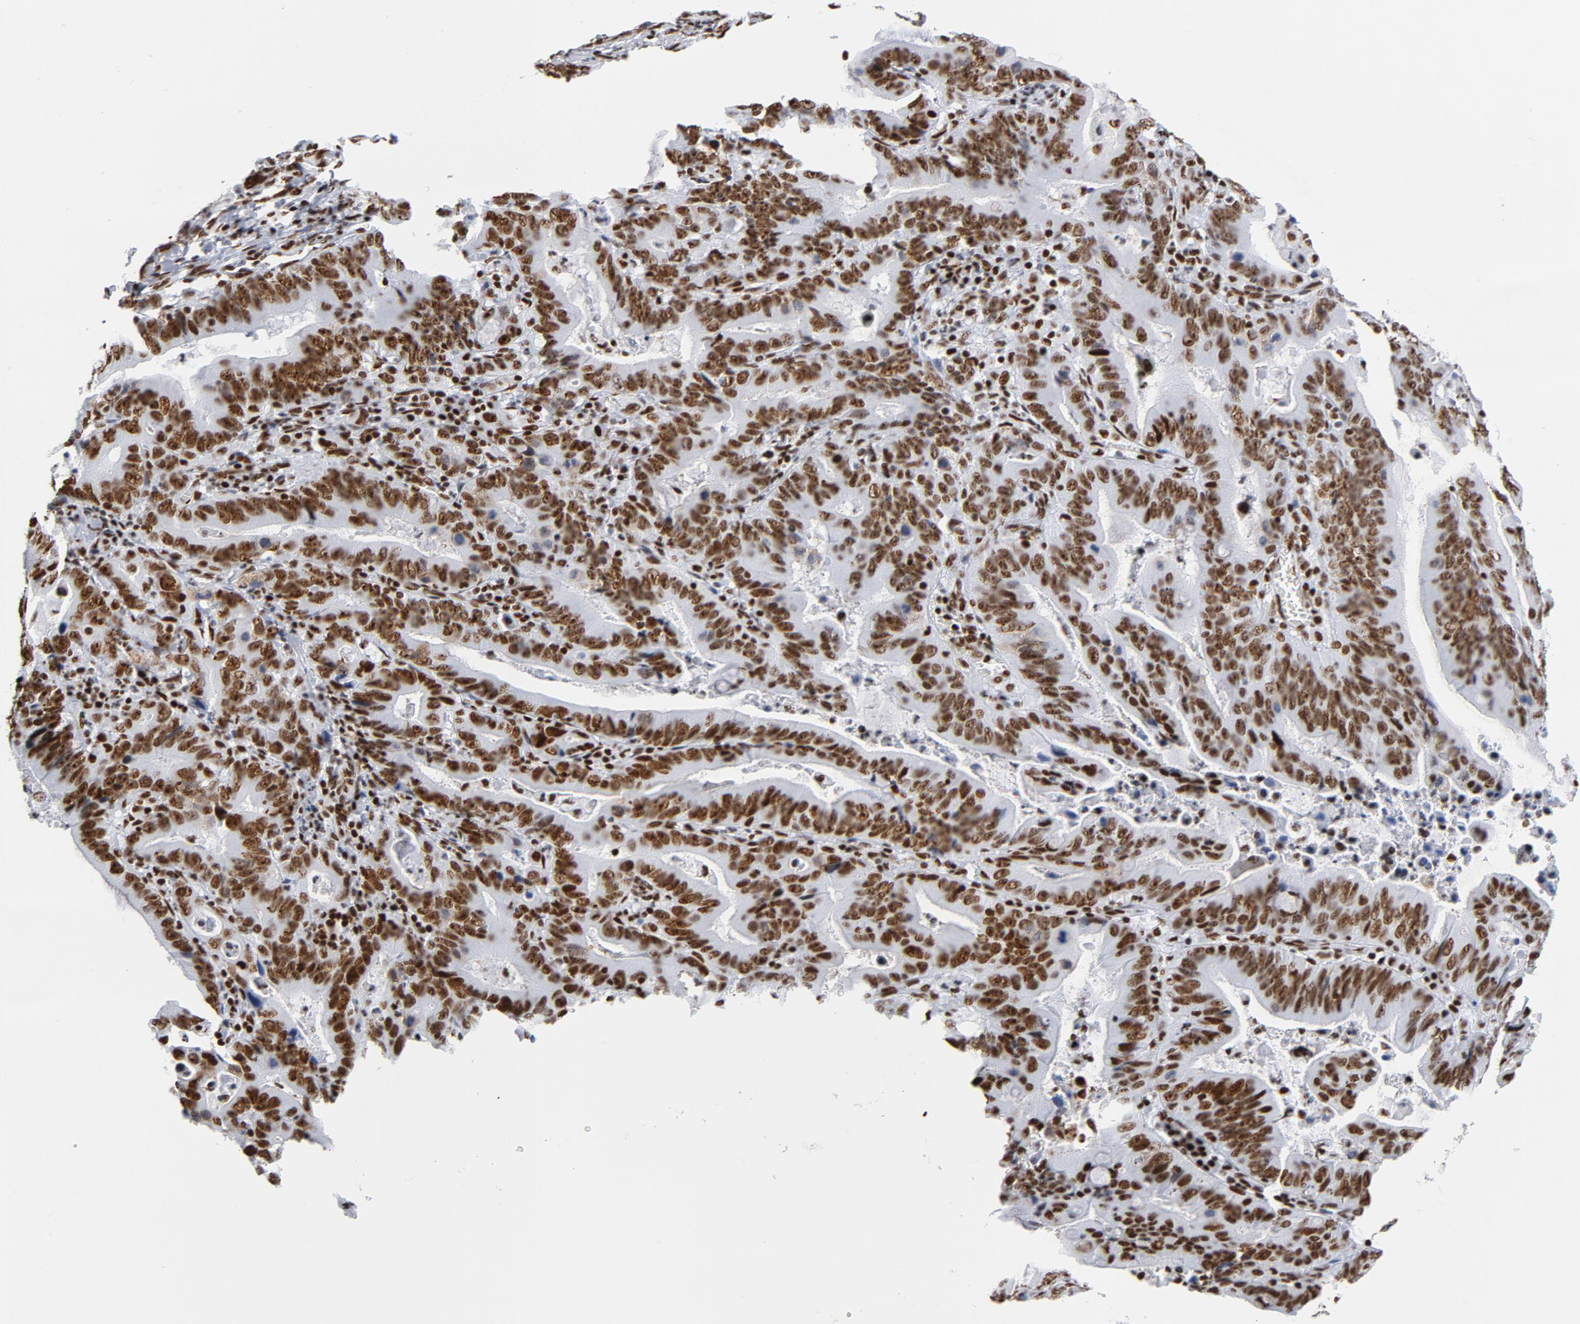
{"staining": {"intensity": "strong", "quantity": ">75%", "location": "nuclear"}, "tissue": "stomach cancer", "cell_type": "Tumor cells", "image_type": "cancer", "snomed": [{"axis": "morphology", "description": "Adenocarcinoma, NOS"}, {"axis": "topography", "description": "Stomach, upper"}], "caption": "IHC micrograph of stomach cancer (adenocarcinoma) stained for a protein (brown), which demonstrates high levels of strong nuclear positivity in about >75% of tumor cells.", "gene": "XRCC5", "patient": {"sex": "male", "age": 63}}